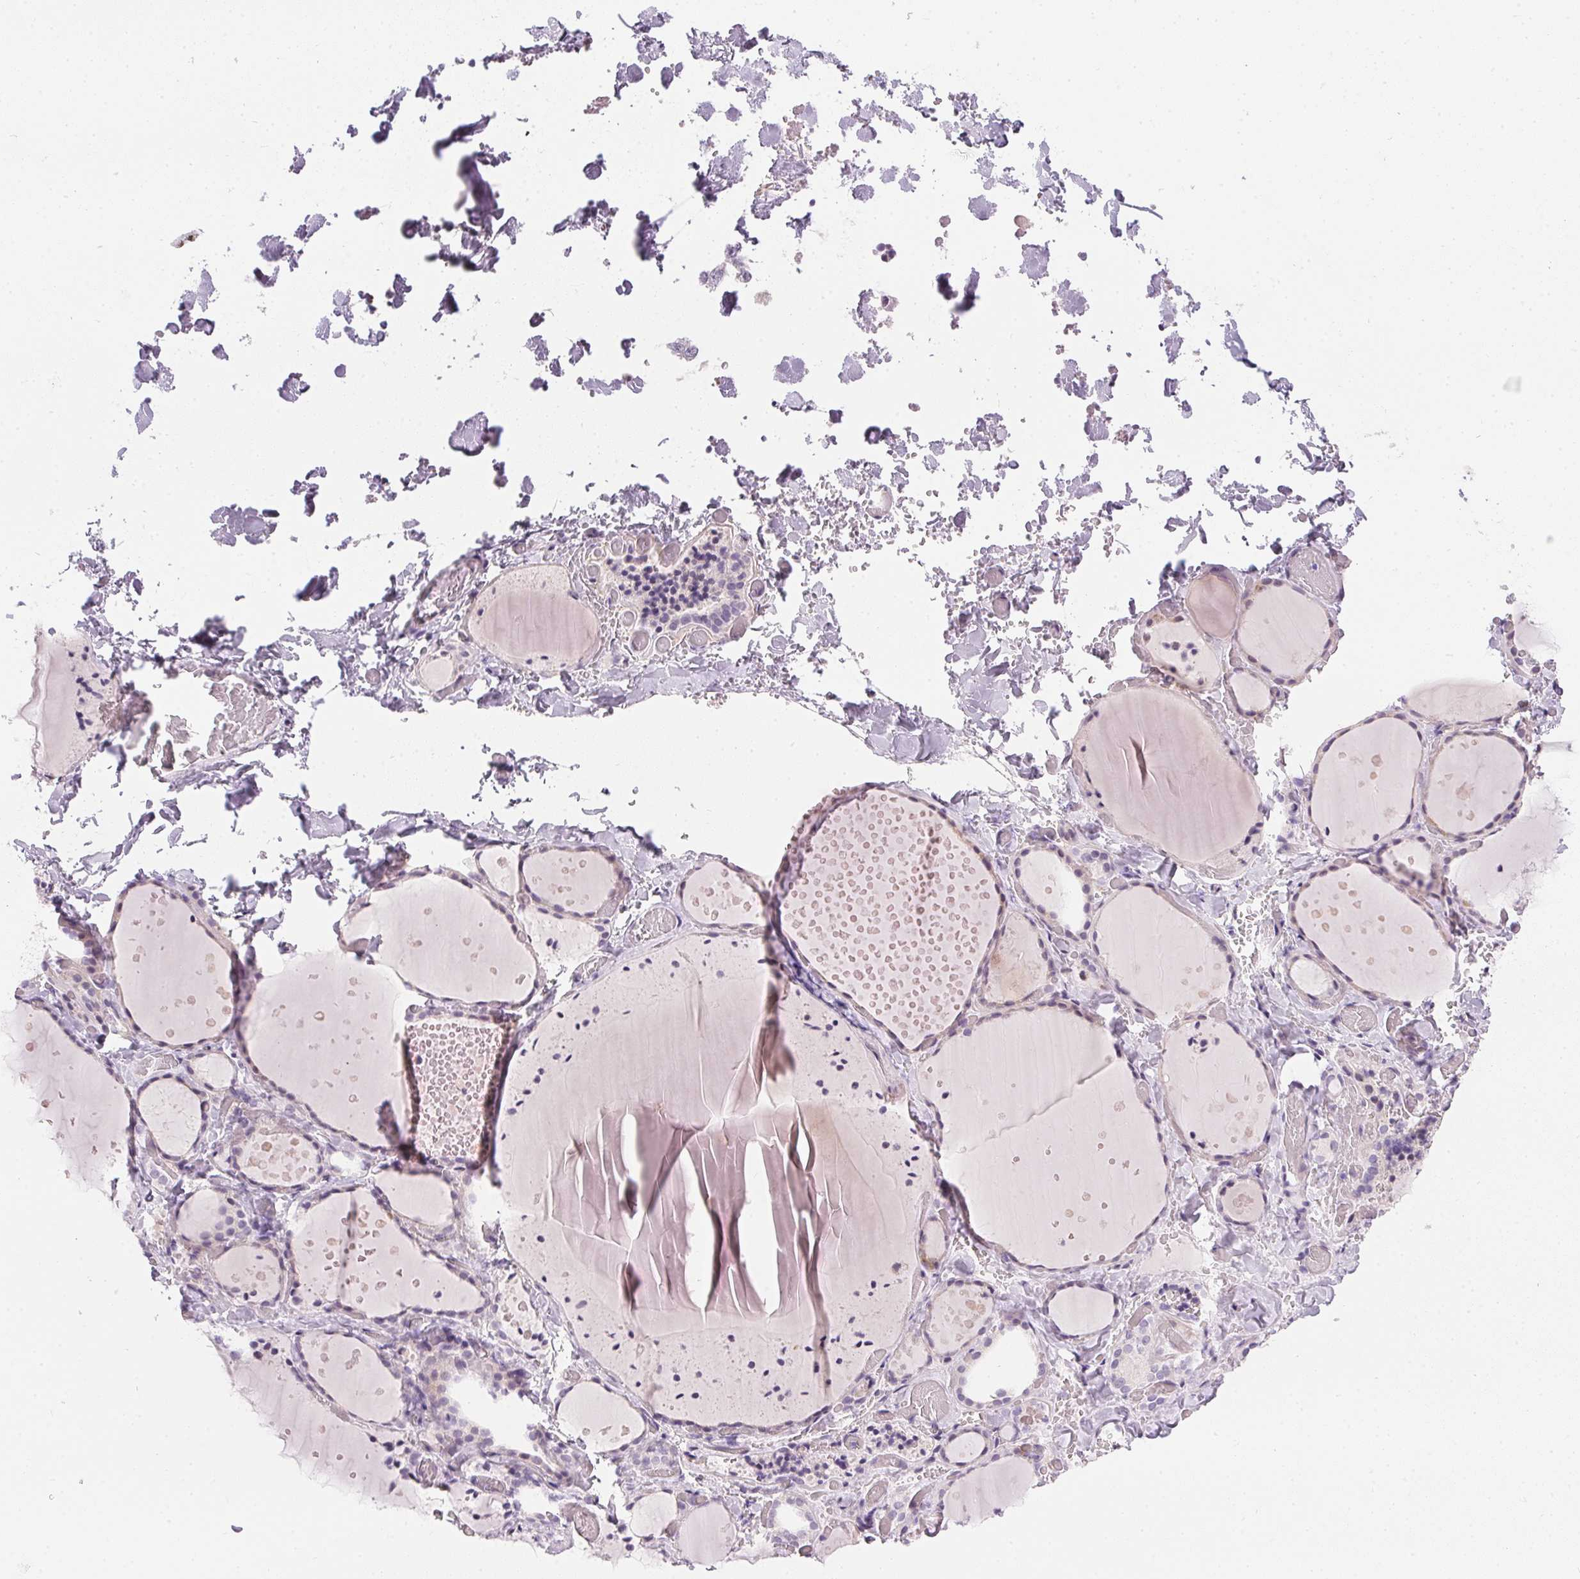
{"staining": {"intensity": "negative", "quantity": "none", "location": "none"}, "tissue": "thyroid gland", "cell_type": "Glandular cells", "image_type": "normal", "snomed": [{"axis": "morphology", "description": "Normal tissue, NOS"}, {"axis": "topography", "description": "Thyroid gland"}], "caption": "The histopathology image demonstrates no staining of glandular cells in unremarkable thyroid gland.", "gene": "GSDMC", "patient": {"sex": "female", "age": 36}}